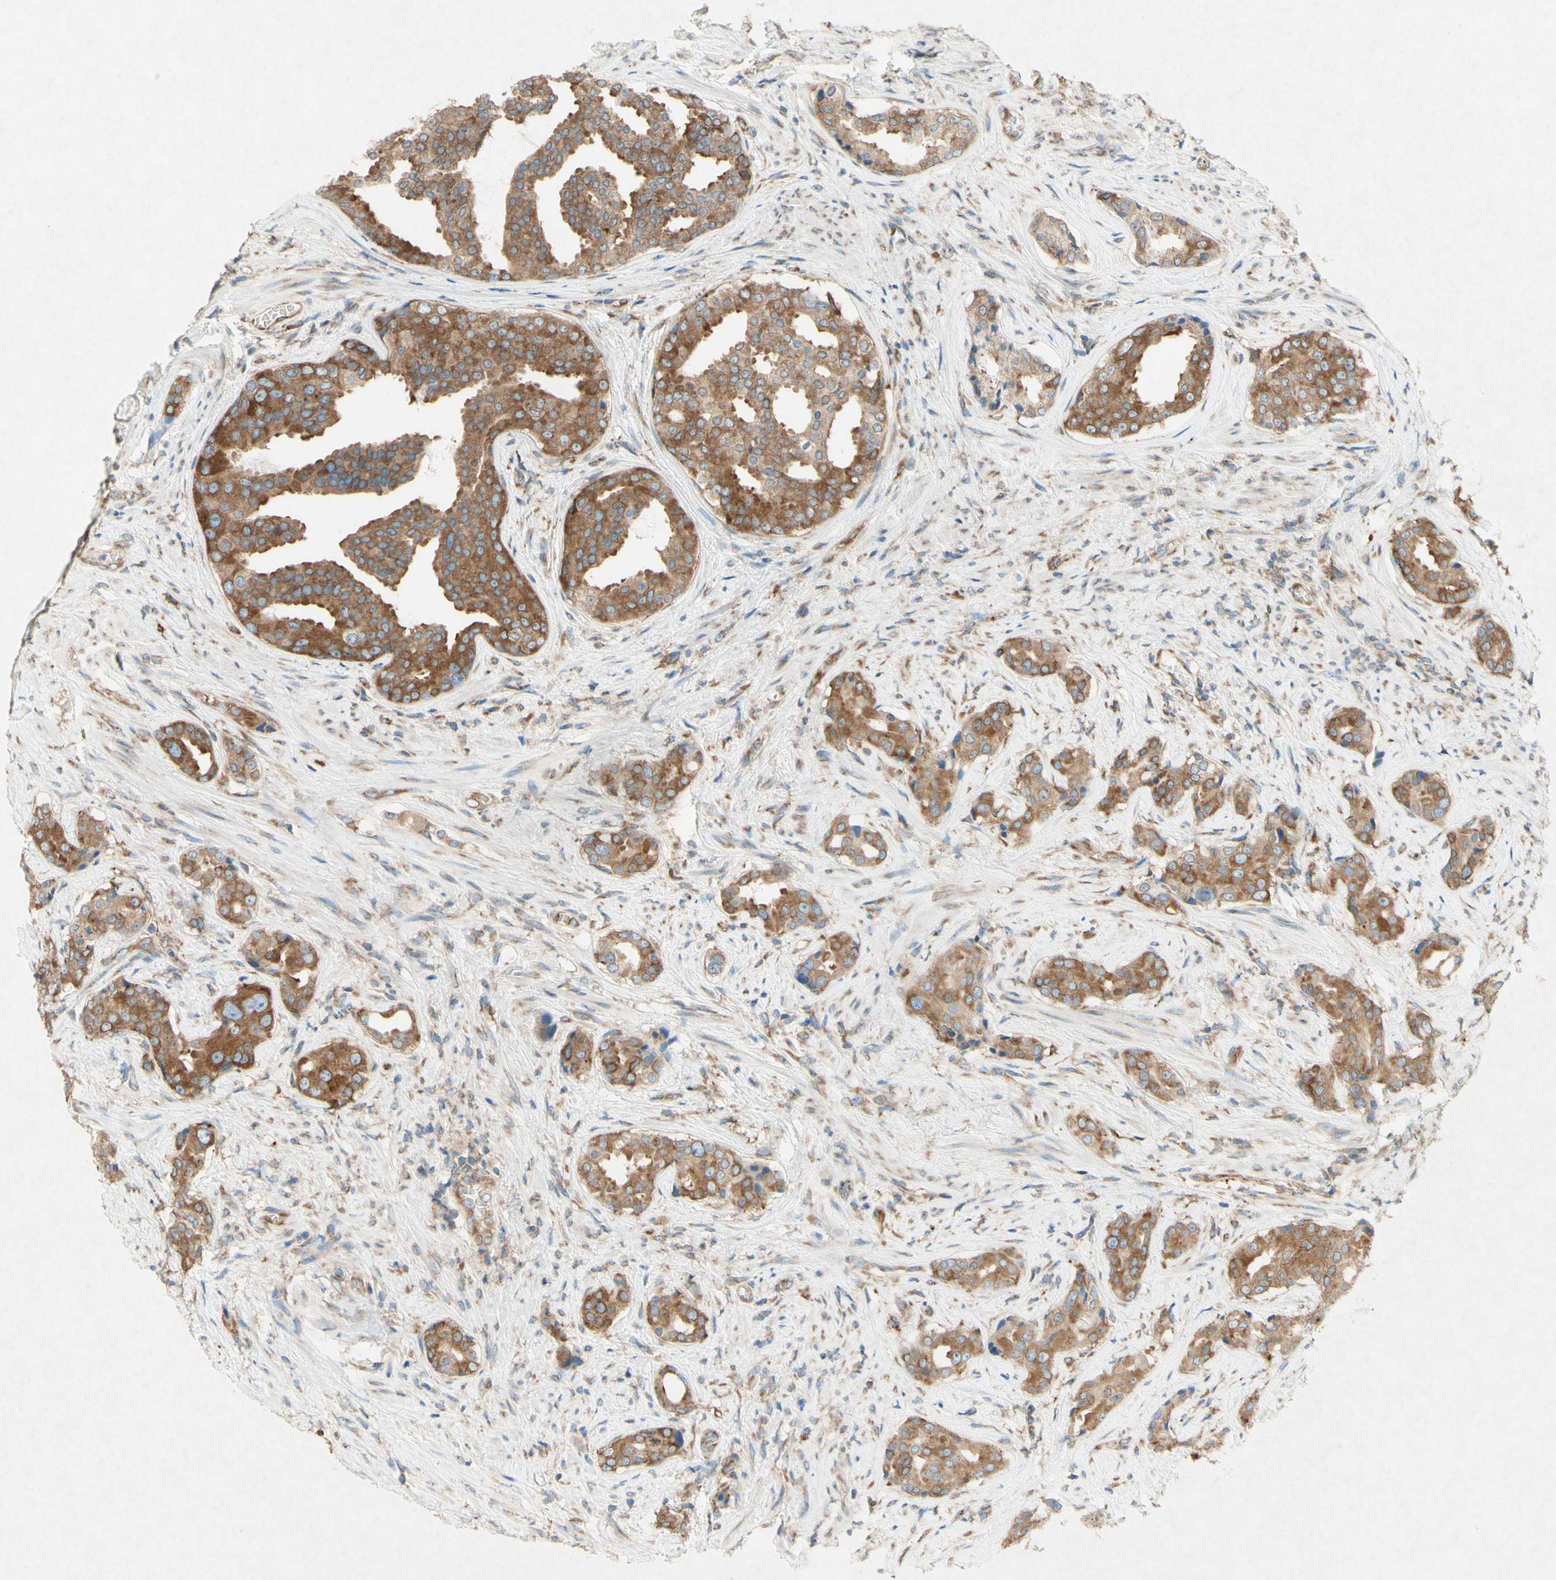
{"staining": {"intensity": "moderate", "quantity": ">75%", "location": "cytoplasmic/membranous"}, "tissue": "prostate cancer", "cell_type": "Tumor cells", "image_type": "cancer", "snomed": [{"axis": "morphology", "description": "Adenocarcinoma, High grade"}, {"axis": "topography", "description": "Prostate"}], "caption": "Protein expression analysis of human prostate high-grade adenocarcinoma reveals moderate cytoplasmic/membranous expression in approximately >75% of tumor cells. (Brightfield microscopy of DAB IHC at high magnification).", "gene": "PABPC1", "patient": {"sex": "male", "age": 71}}